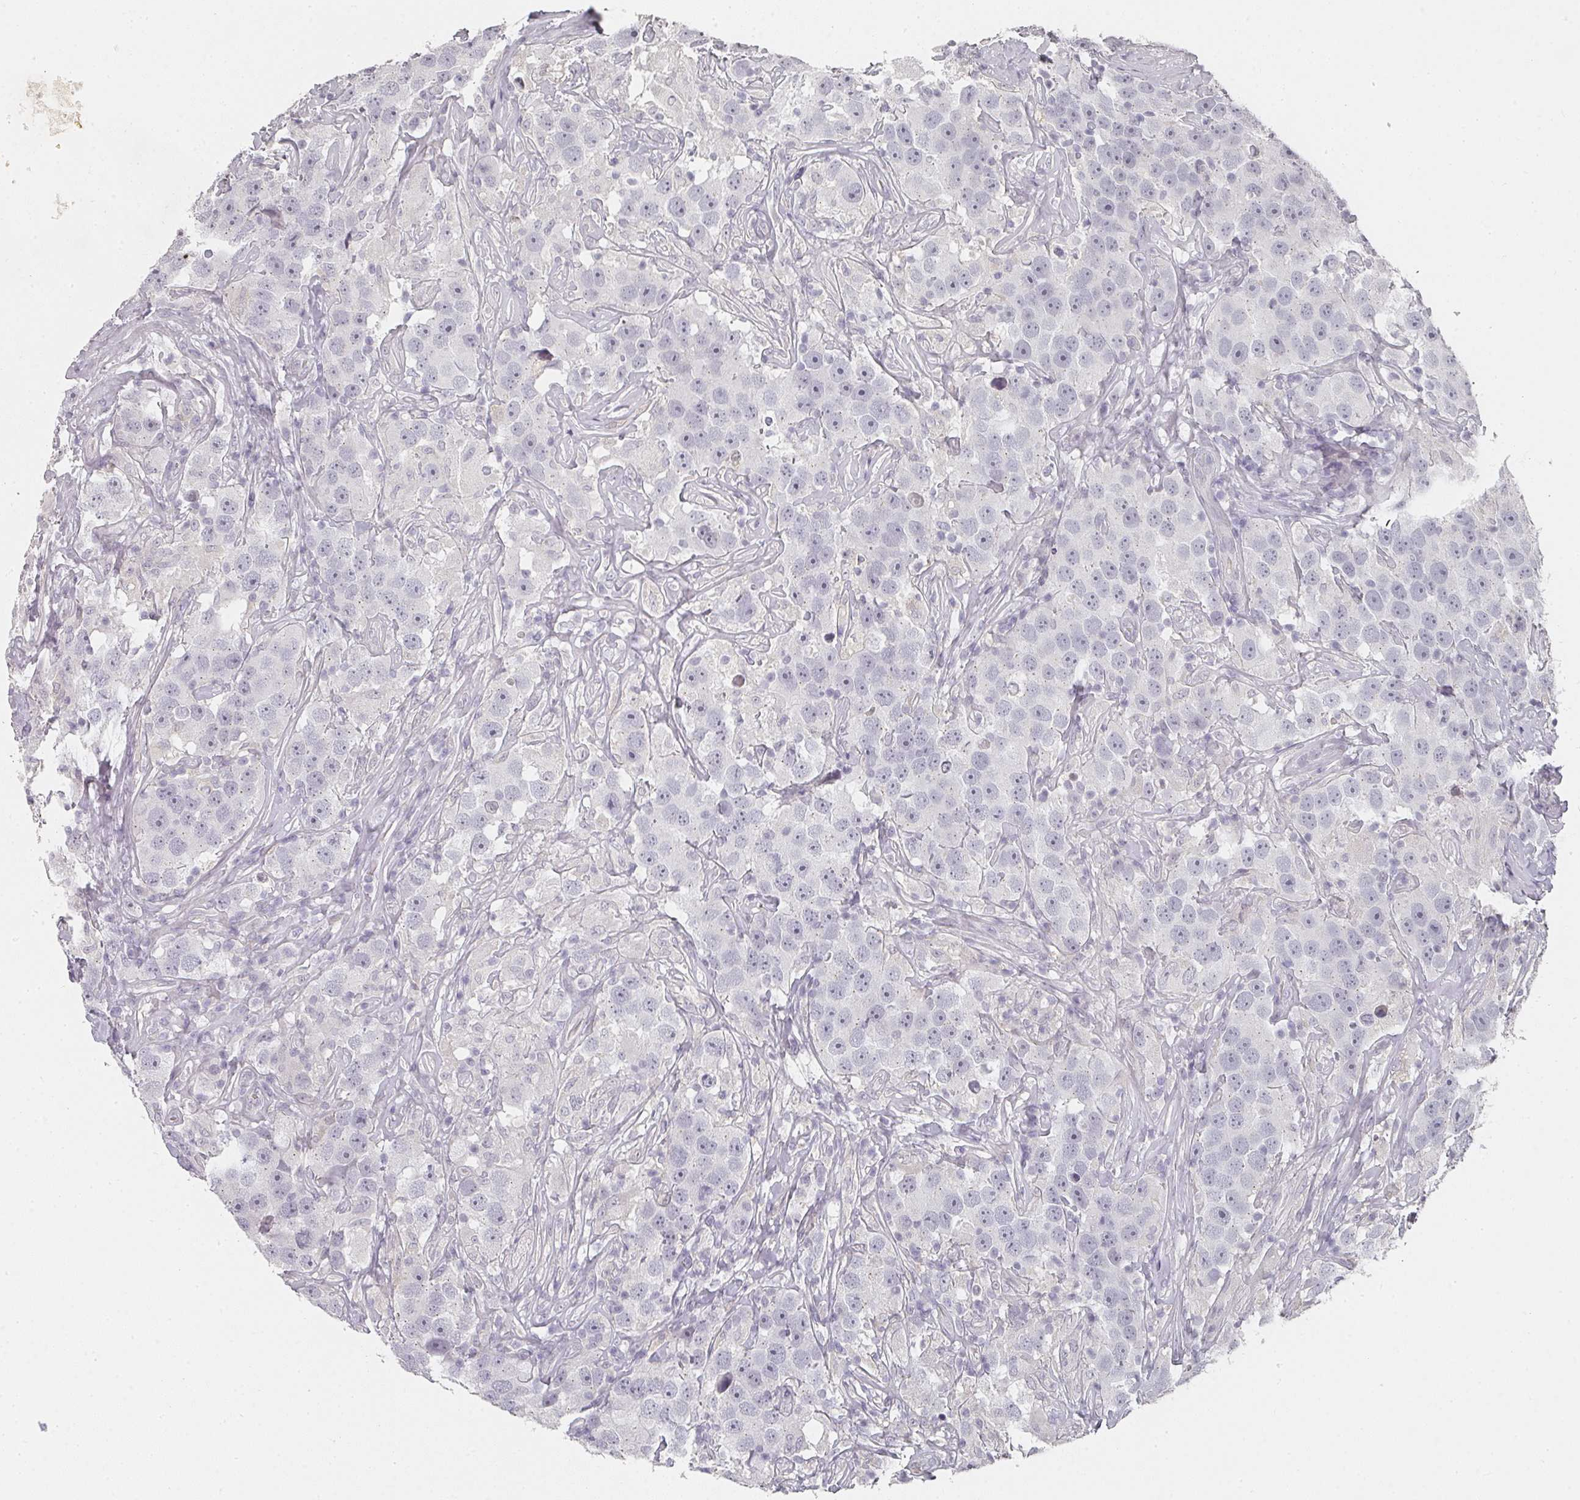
{"staining": {"intensity": "negative", "quantity": "none", "location": "none"}, "tissue": "testis cancer", "cell_type": "Tumor cells", "image_type": "cancer", "snomed": [{"axis": "morphology", "description": "Seminoma, NOS"}, {"axis": "topography", "description": "Testis"}], "caption": "DAB immunohistochemical staining of human testis cancer (seminoma) reveals no significant expression in tumor cells. The staining was performed using DAB (3,3'-diaminobenzidine) to visualize the protein expression in brown, while the nuclei were stained in blue with hematoxylin (Magnification: 20x).", "gene": "SHISA2", "patient": {"sex": "male", "age": 49}}